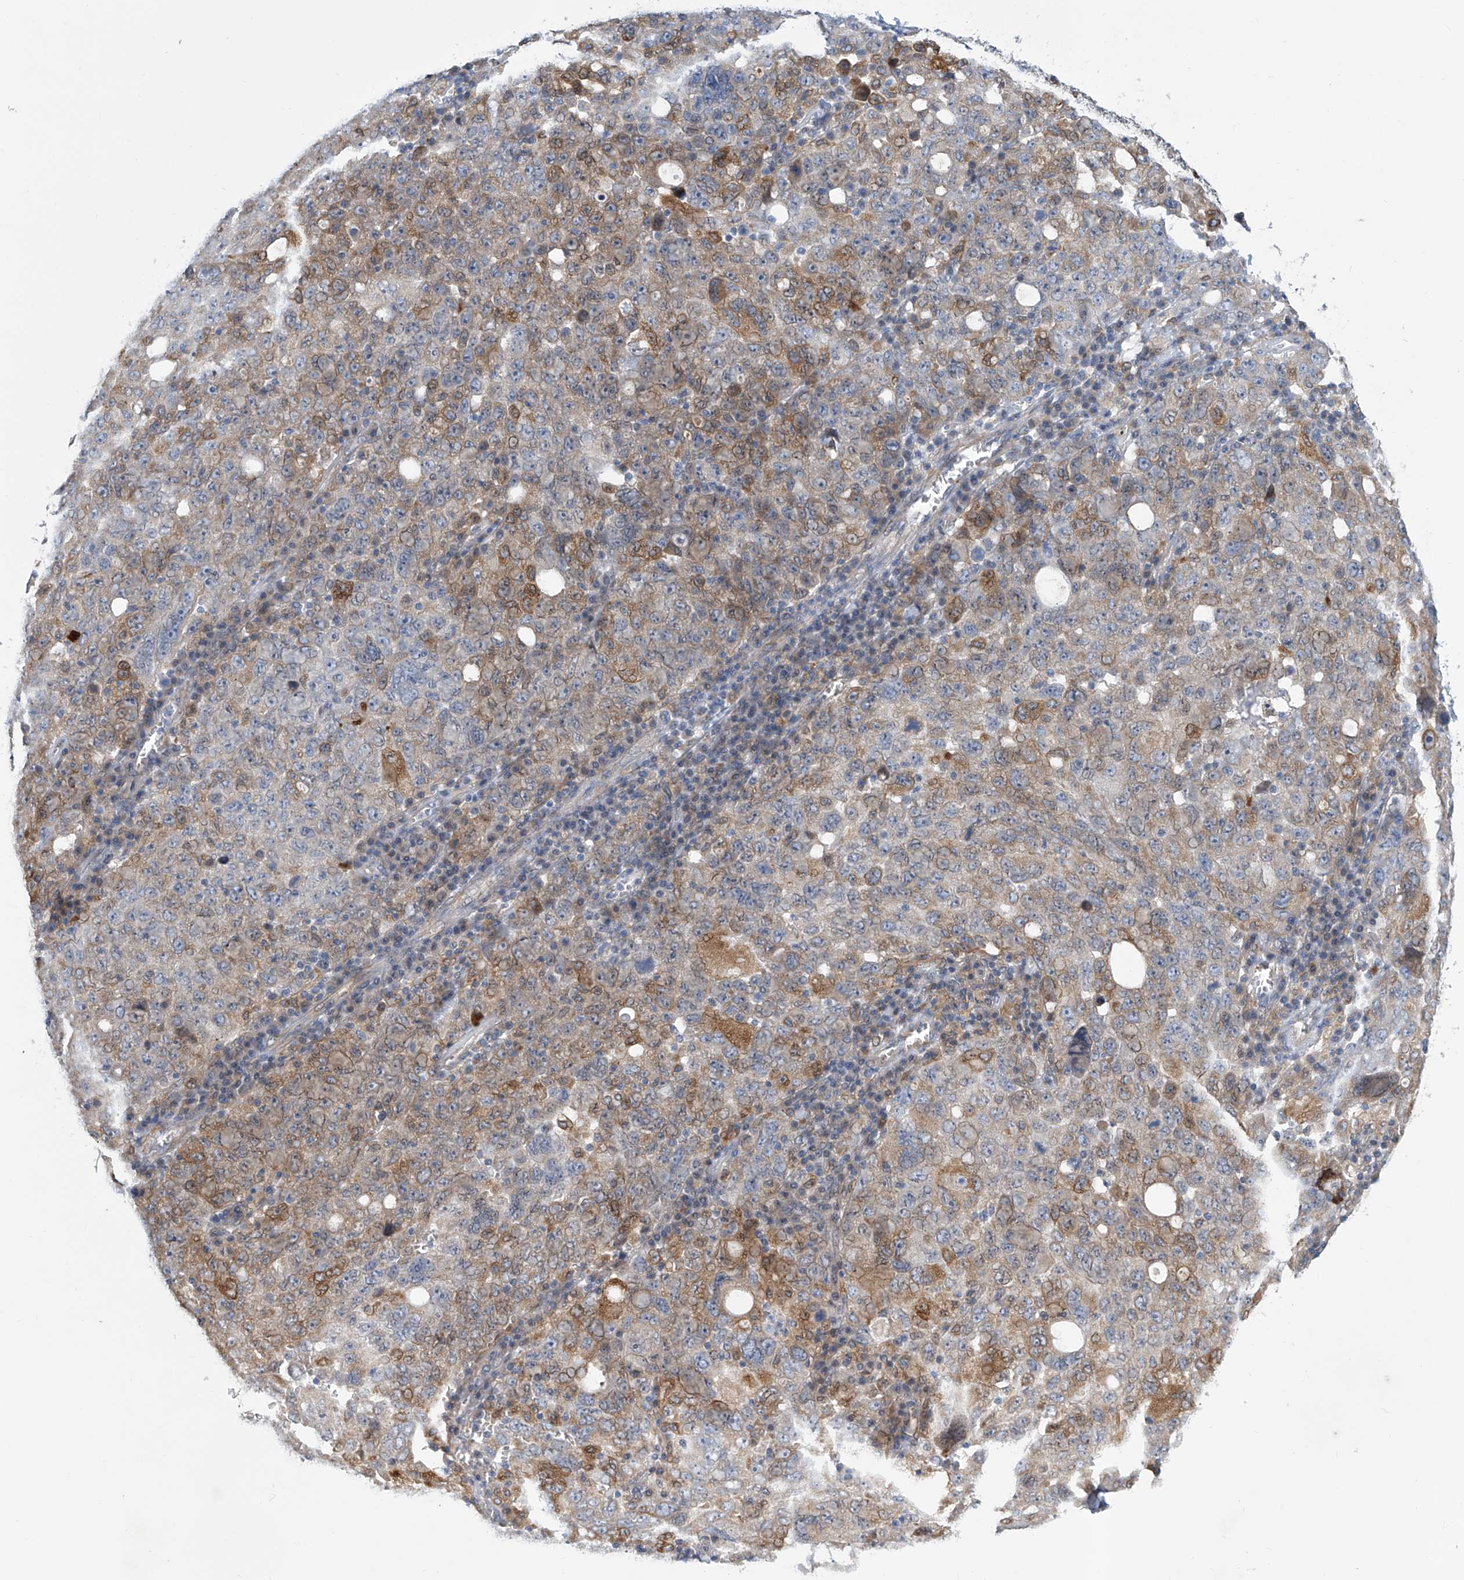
{"staining": {"intensity": "moderate", "quantity": "25%-75%", "location": "cytoplasmic/membranous"}, "tissue": "ovarian cancer", "cell_type": "Tumor cells", "image_type": "cancer", "snomed": [{"axis": "morphology", "description": "Carcinoma, endometroid"}, {"axis": "topography", "description": "Ovary"}], "caption": "Immunohistochemistry of human ovarian endometroid carcinoma exhibits medium levels of moderate cytoplasmic/membranous staining in about 25%-75% of tumor cells.", "gene": "TNN", "patient": {"sex": "female", "age": 62}}